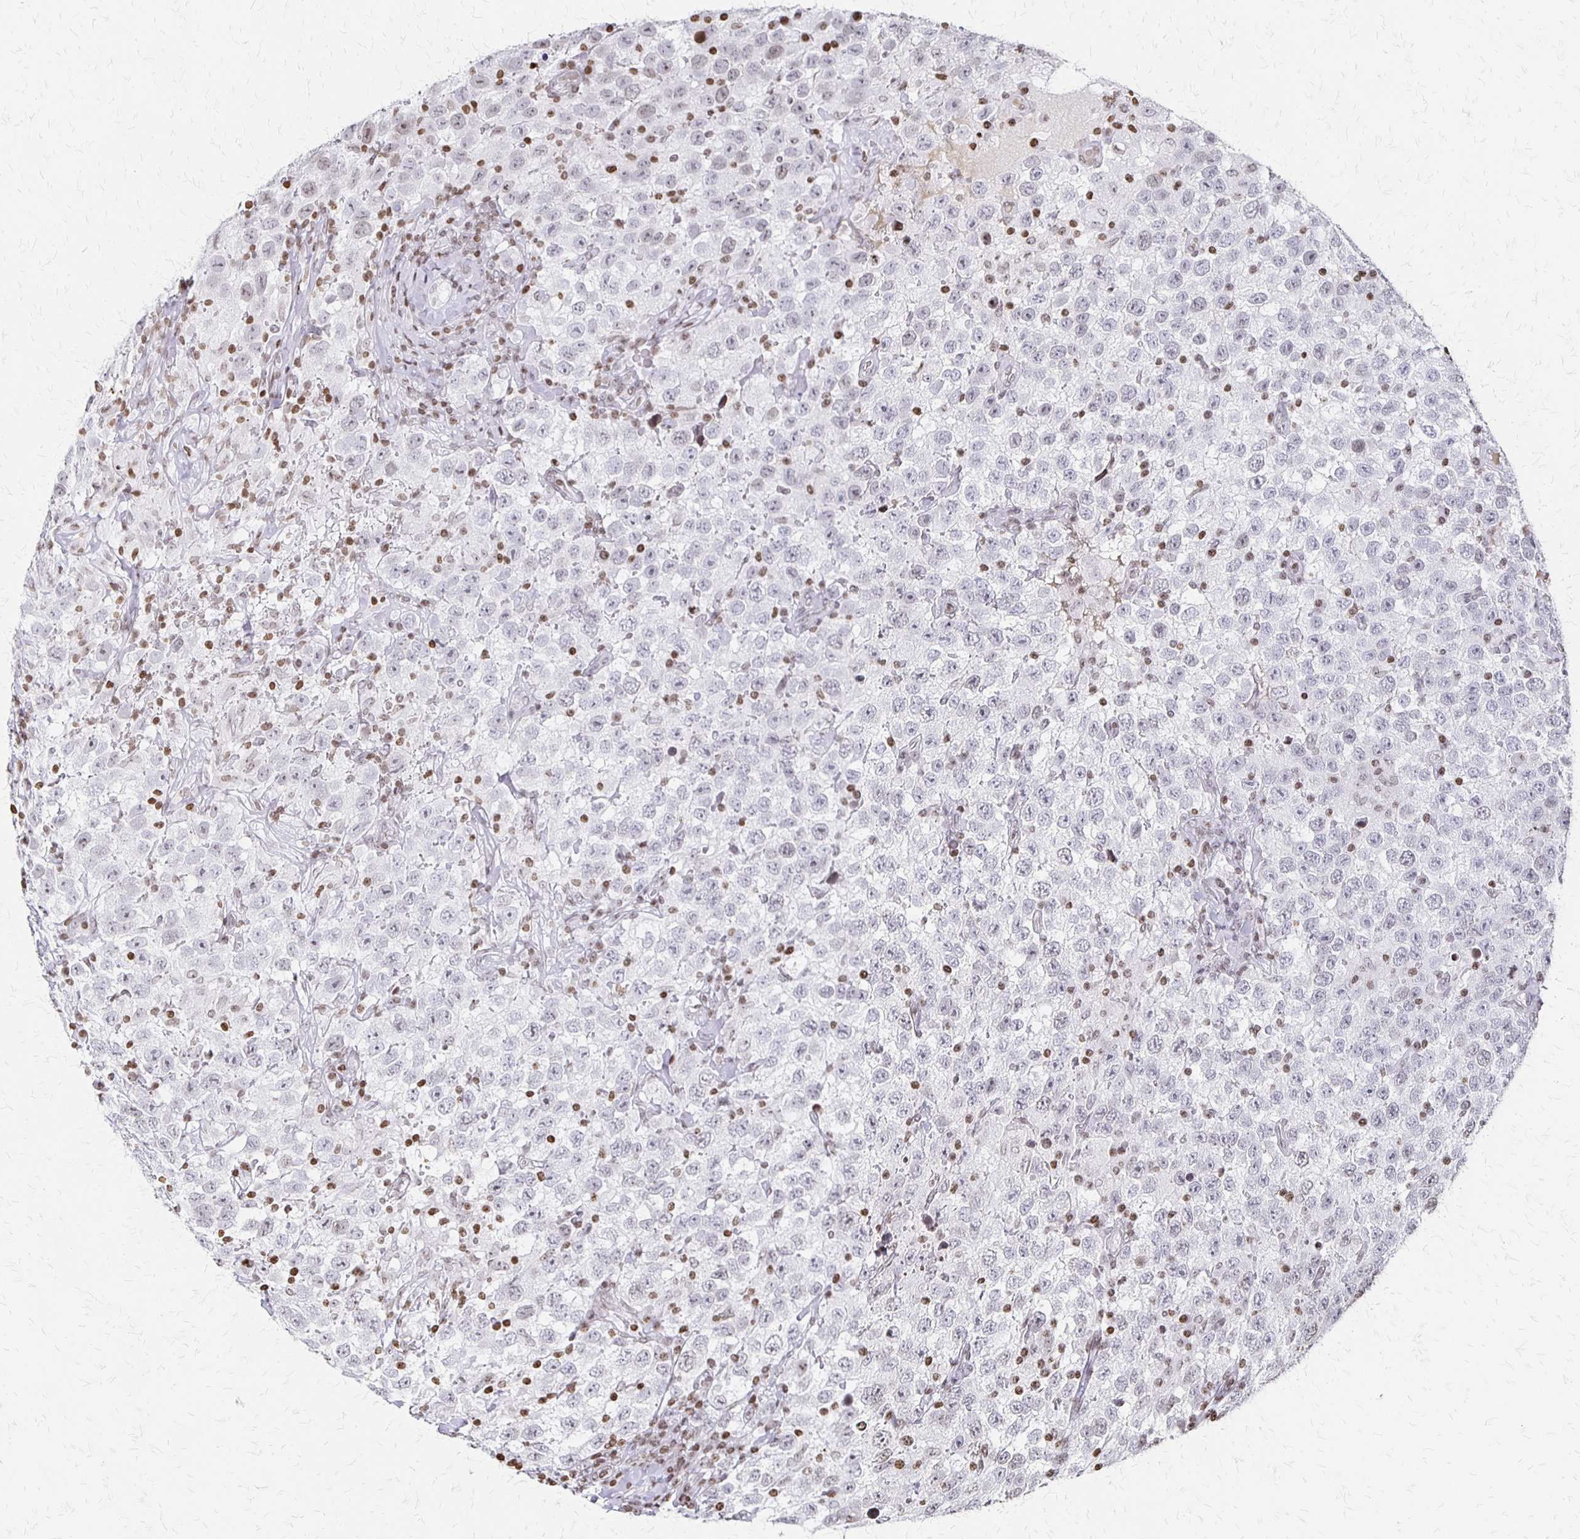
{"staining": {"intensity": "weak", "quantity": "<25%", "location": "nuclear"}, "tissue": "testis cancer", "cell_type": "Tumor cells", "image_type": "cancer", "snomed": [{"axis": "morphology", "description": "Seminoma, NOS"}, {"axis": "topography", "description": "Testis"}], "caption": "The micrograph shows no significant staining in tumor cells of testis seminoma.", "gene": "ZNF280C", "patient": {"sex": "male", "age": 41}}